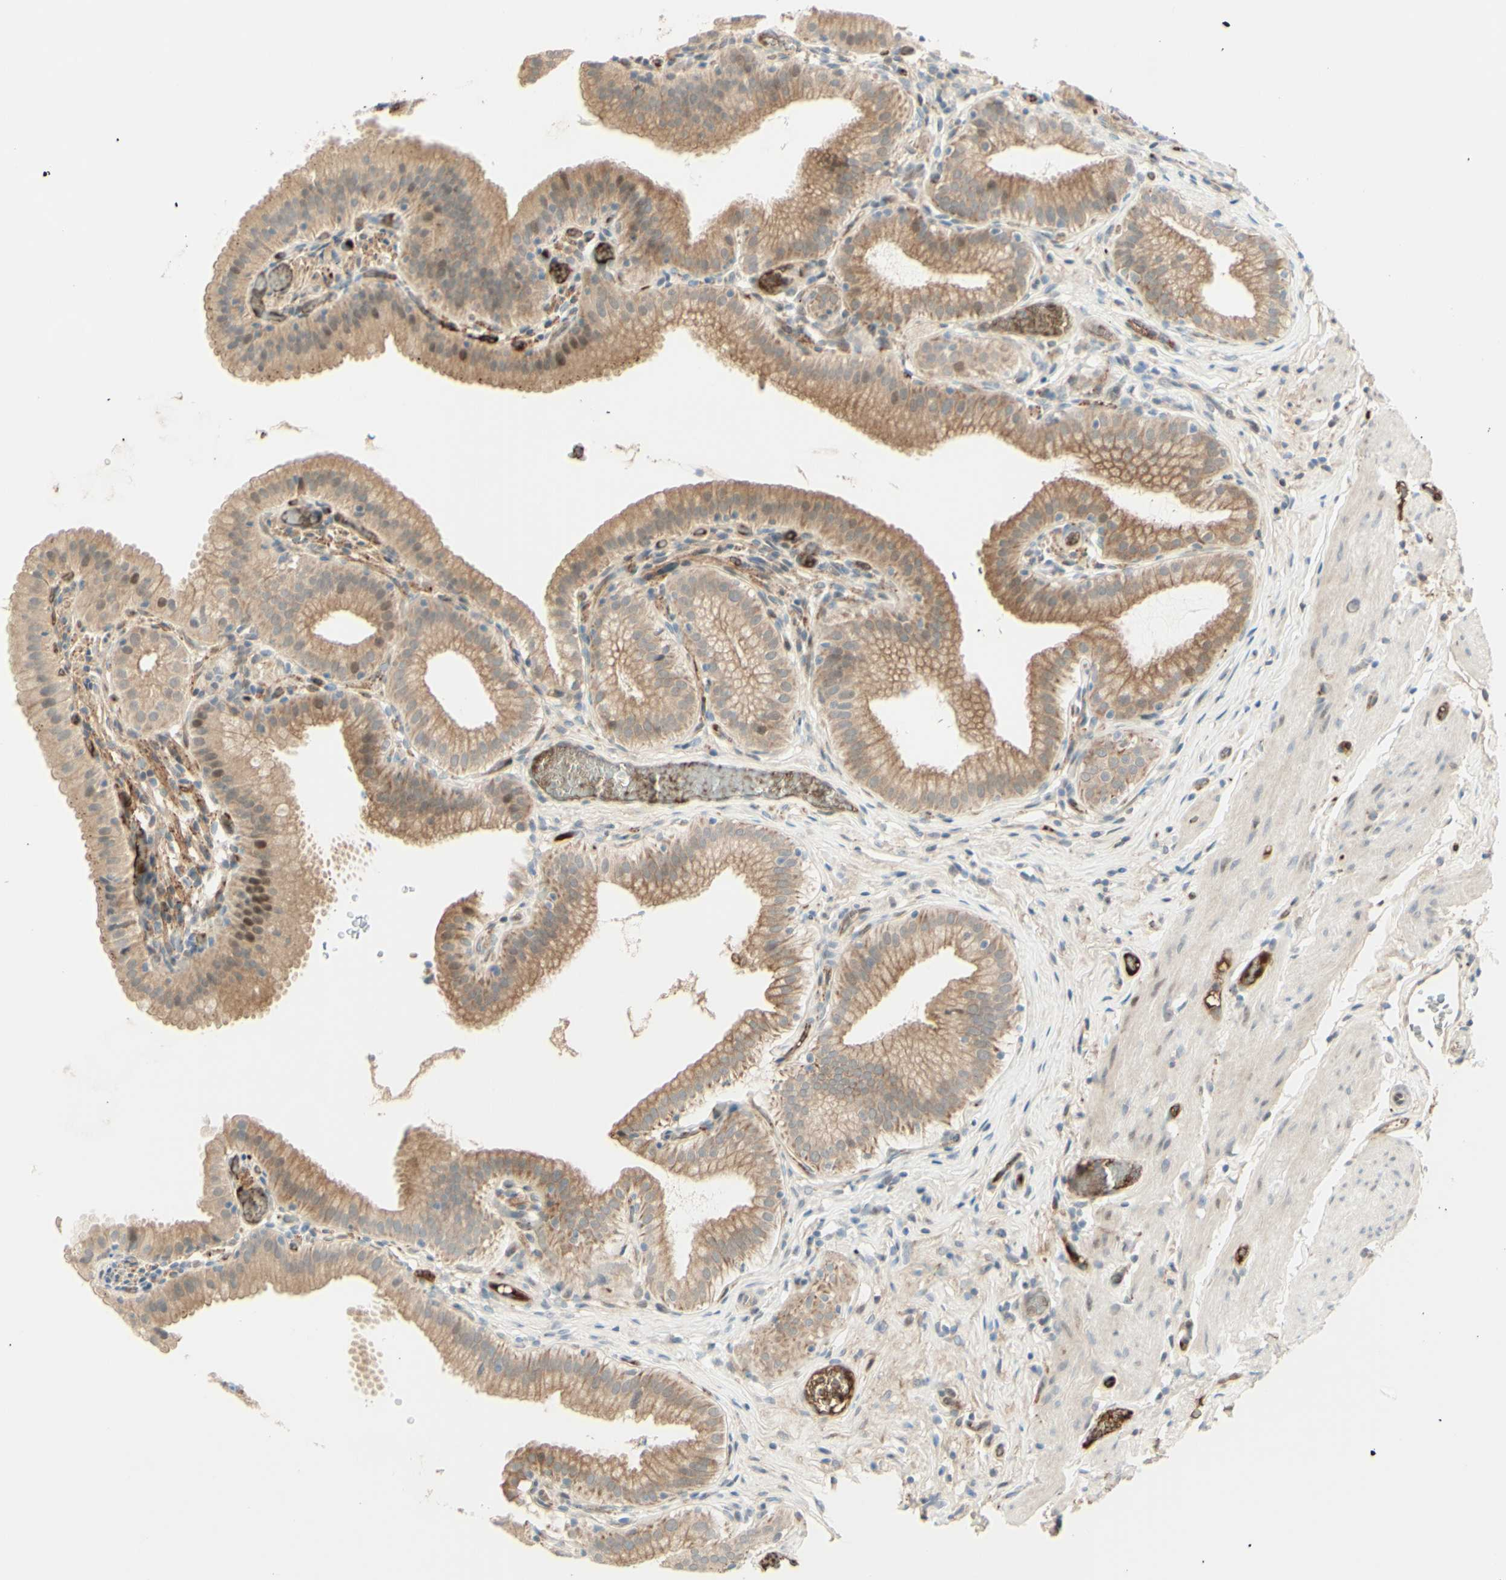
{"staining": {"intensity": "moderate", "quantity": ">75%", "location": "cytoplasmic/membranous,nuclear"}, "tissue": "gallbladder", "cell_type": "Glandular cells", "image_type": "normal", "snomed": [{"axis": "morphology", "description": "Normal tissue, NOS"}, {"axis": "topography", "description": "Gallbladder"}], "caption": "Immunohistochemical staining of benign human gallbladder reveals moderate cytoplasmic/membranous,nuclear protein positivity in about >75% of glandular cells.", "gene": "ANGPT2", "patient": {"sex": "male", "age": 54}}